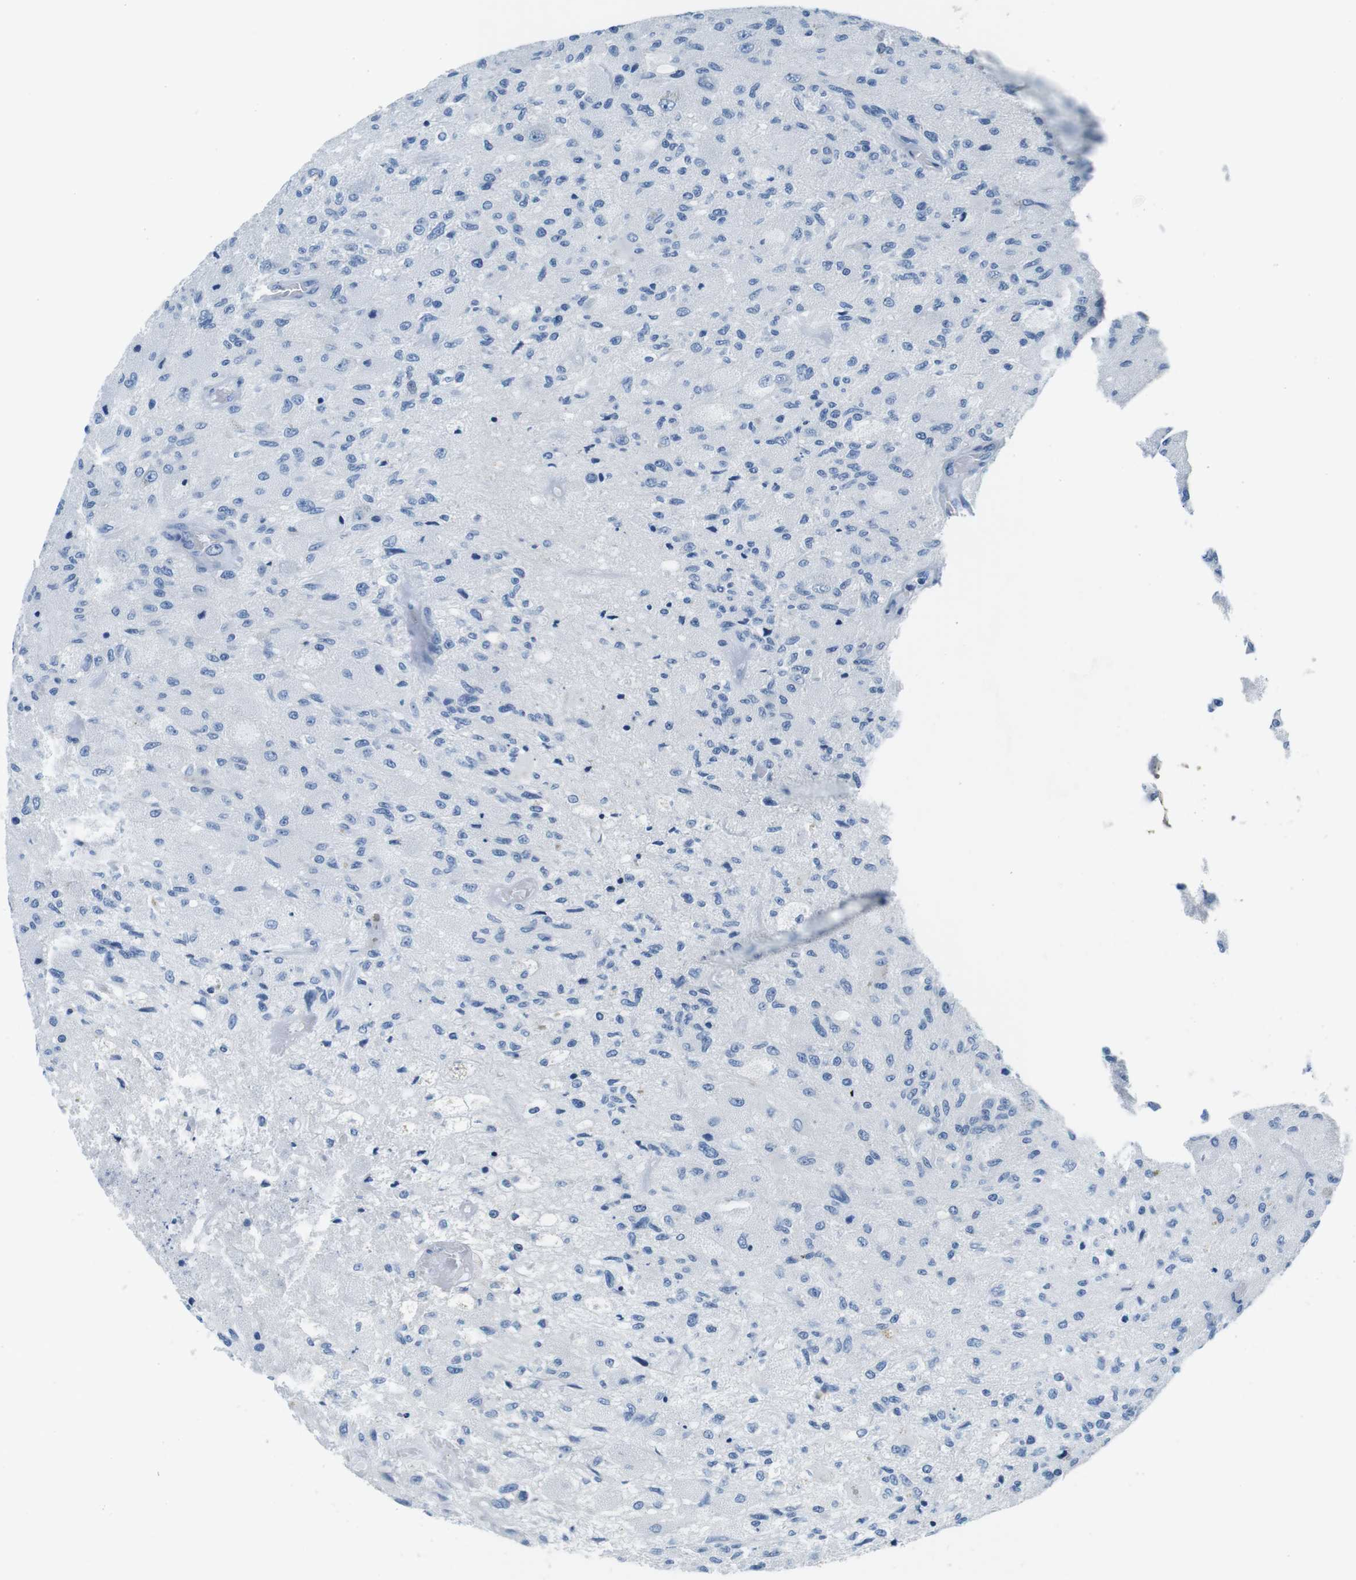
{"staining": {"intensity": "negative", "quantity": "none", "location": "none"}, "tissue": "glioma", "cell_type": "Tumor cells", "image_type": "cancer", "snomed": [{"axis": "morphology", "description": "Normal tissue, NOS"}, {"axis": "morphology", "description": "Glioma, malignant, High grade"}, {"axis": "topography", "description": "Cerebral cortex"}], "caption": "This is an immunohistochemistry (IHC) histopathology image of human glioma. There is no positivity in tumor cells.", "gene": "IGHD", "patient": {"sex": "male", "age": 77}}